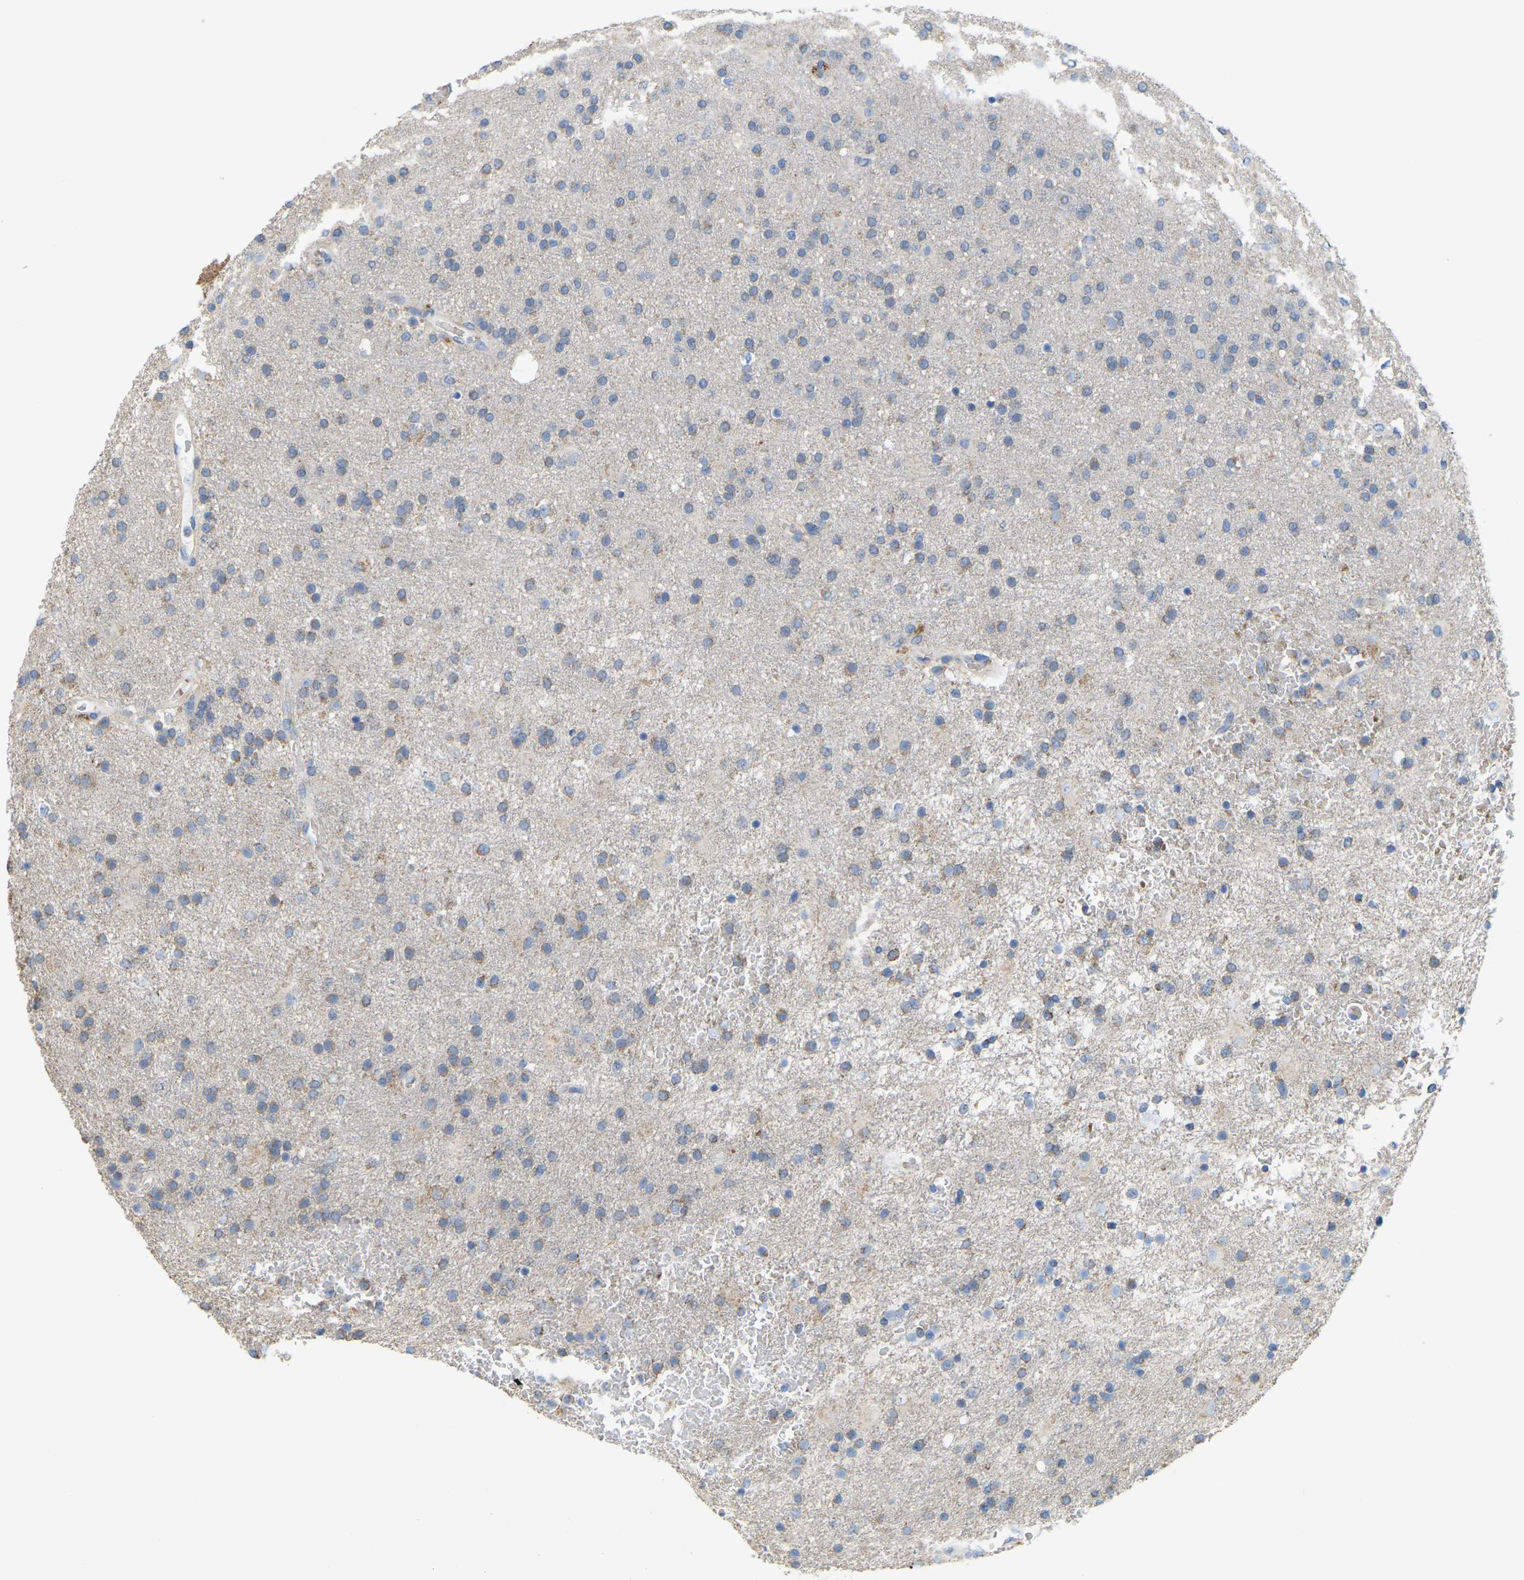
{"staining": {"intensity": "weak", "quantity": "<25%", "location": "cytoplasmic/membranous"}, "tissue": "glioma", "cell_type": "Tumor cells", "image_type": "cancer", "snomed": [{"axis": "morphology", "description": "Glioma, malignant, High grade"}, {"axis": "topography", "description": "Brain"}], "caption": "A micrograph of malignant glioma (high-grade) stained for a protein demonstrates no brown staining in tumor cells.", "gene": "SERPINB5", "patient": {"sex": "male", "age": 72}}